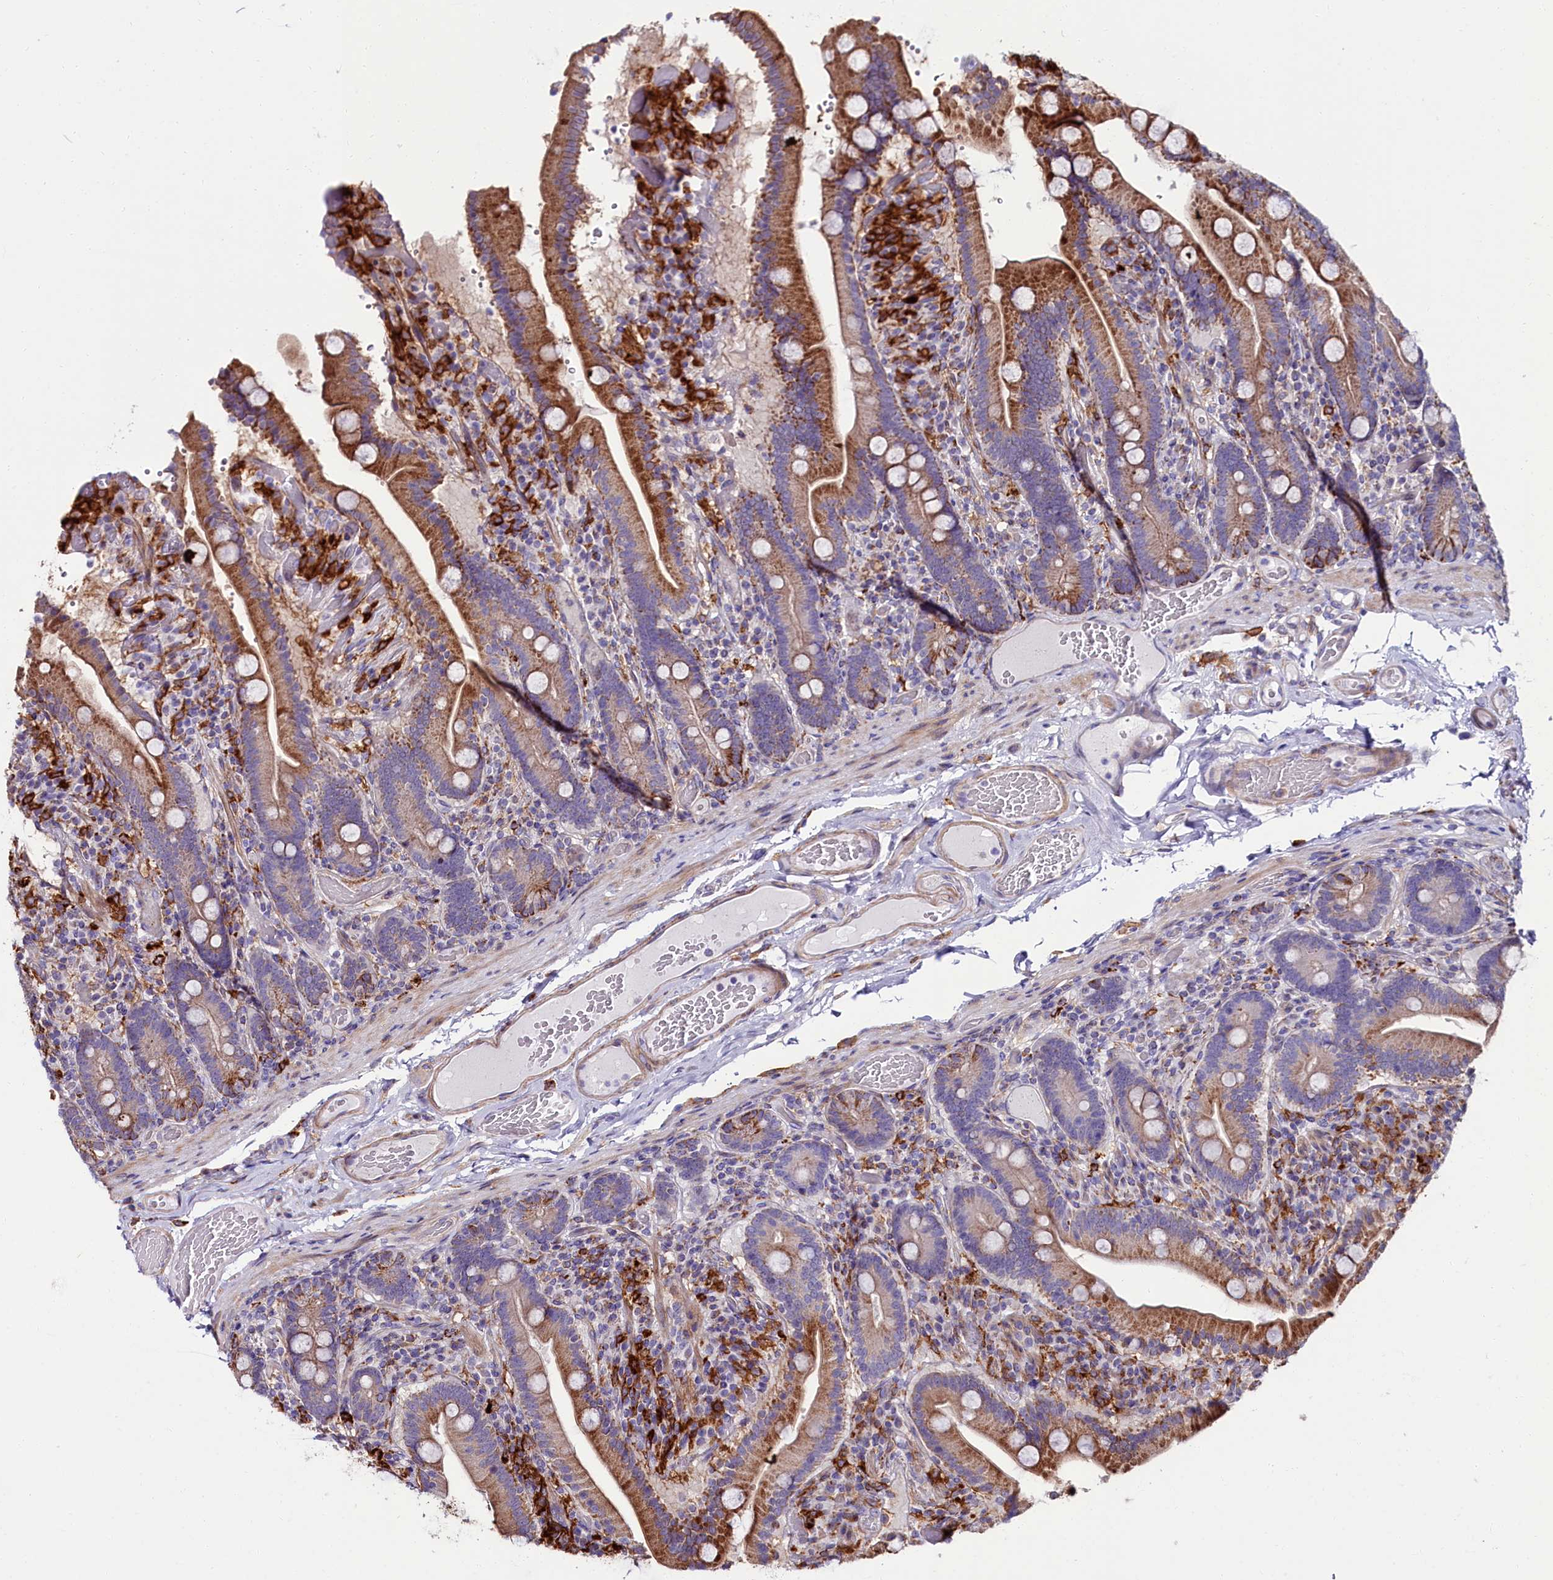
{"staining": {"intensity": "strong", "quantity": "25%-75%", "location": "cytoplasmic/membranous"}, "tissue": "duodenum", "cell_type": "Glandular cells", "image_type": "normal", "snomed": [{"axis": "morphology", "description": "Normal tissue, NOS"}, {"axis": "topography", "description": "Duodenum"}], "caption": "Immunohistochemistry (IHC) staining of benign duodenum, which shows high levels of strong cytoplasmic/membranous expression in about 25%-75% of glandular cells indicating strong cytoplasmic/membranous protein positivity. The staining was performed using DAB (3,3'-diaminobenzidine) (brown) for protein detection and nuclei were counterstained in hematoxylin (blue).", "gene": "IL20RA", "patient": {"sex": "female", "age": 62}}